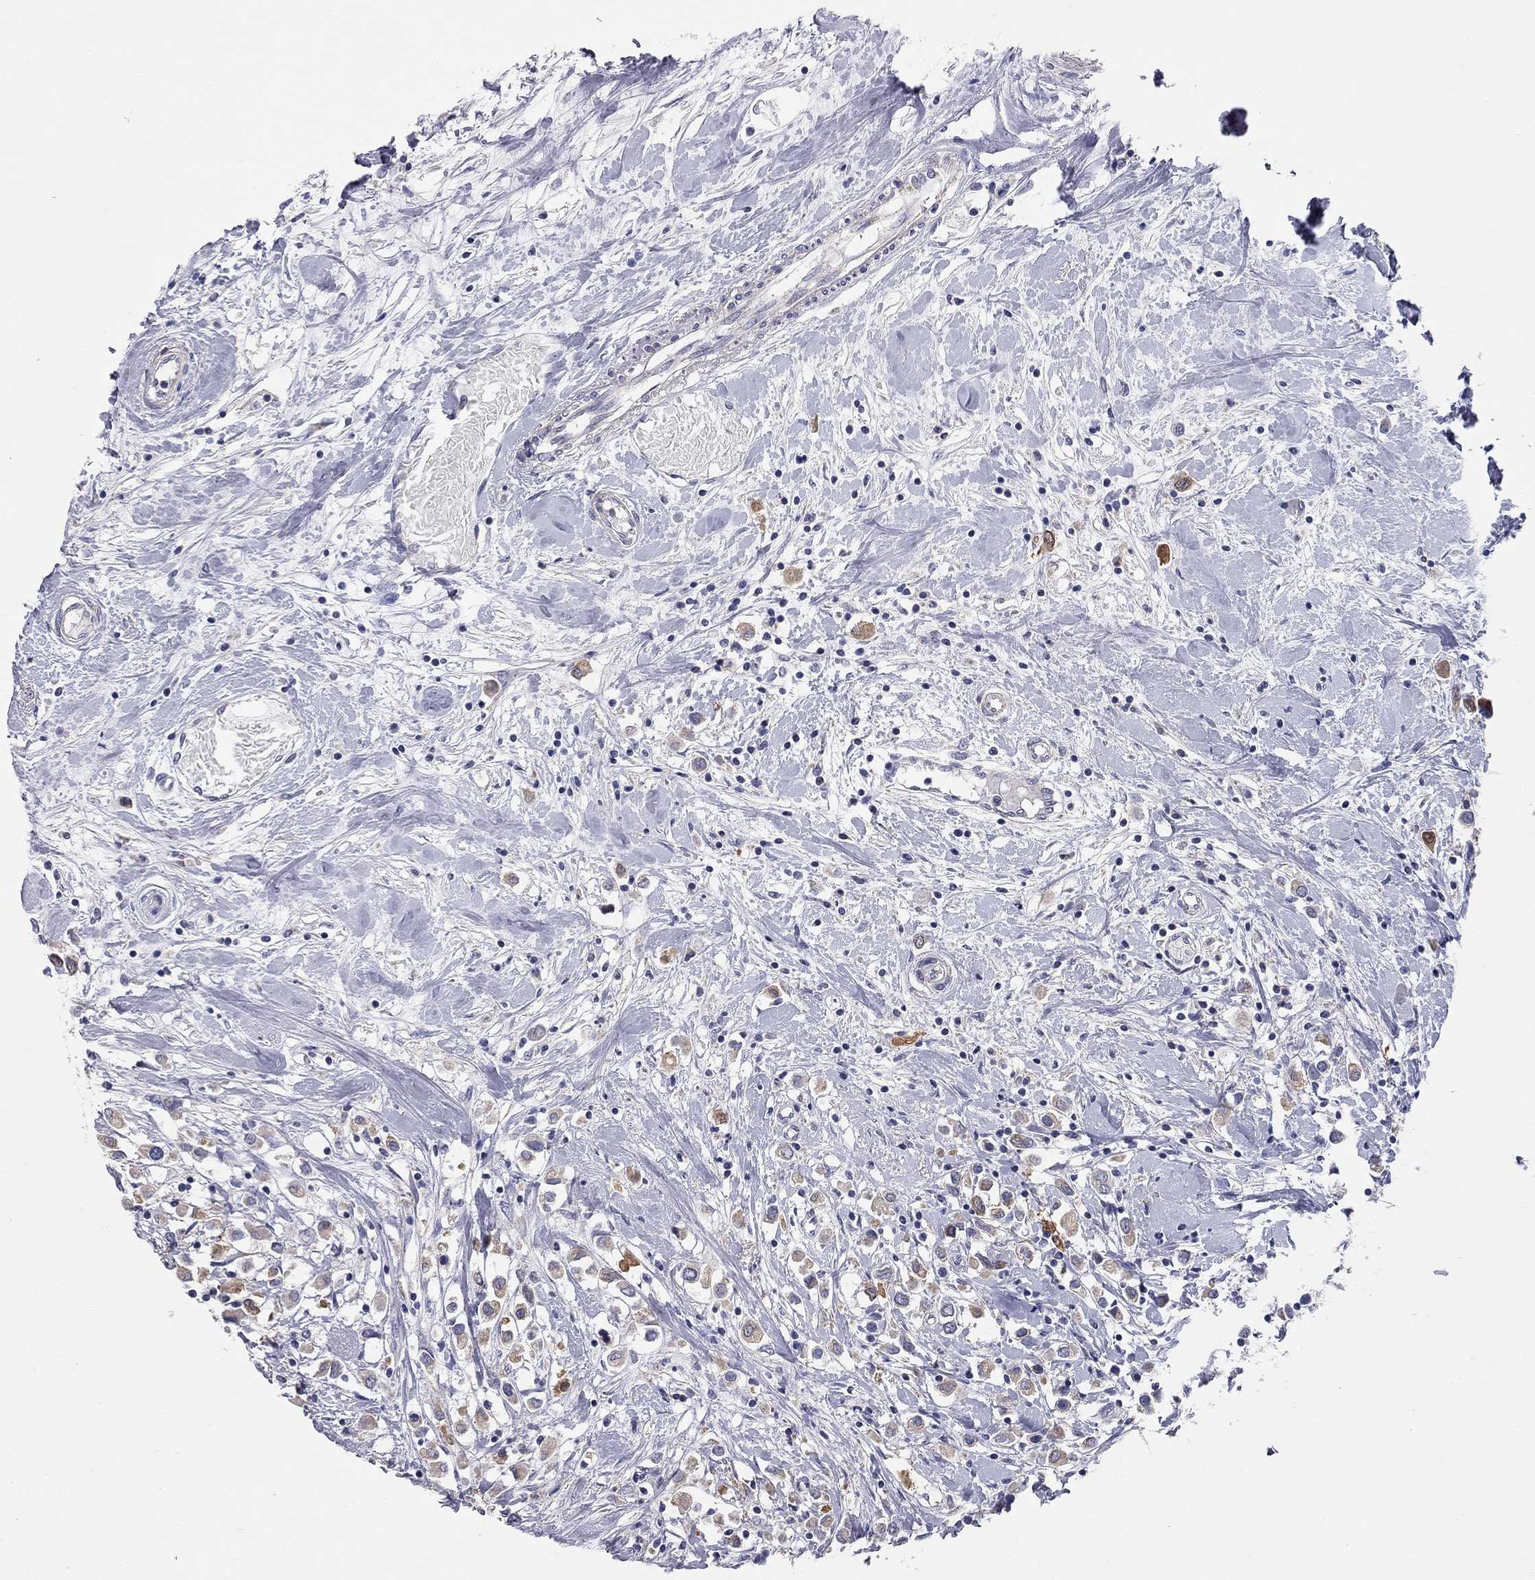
{"staining": {"intensity": "moderate", "quantity": ">75%", "location": "cytoplasmic/membranous"}, "tissue": "breast cancer", "cell_type": "Tumor cells", "image_type": "cancer", "snomed": [{"axis": "morphology", "description": "Duct carcinoma"}, {"axis": "topography", "description": "Breast"}], "caption": "This histopathology image displays immunohistochemistry staining of human breast cancer (infiltrating ductal carcinoma), with medium moderate cytoplasmic/membranous positivity in about >75% of tumor cells.", "gene": "CFAP161", "patient": {"sex": "female", "age": 61}}